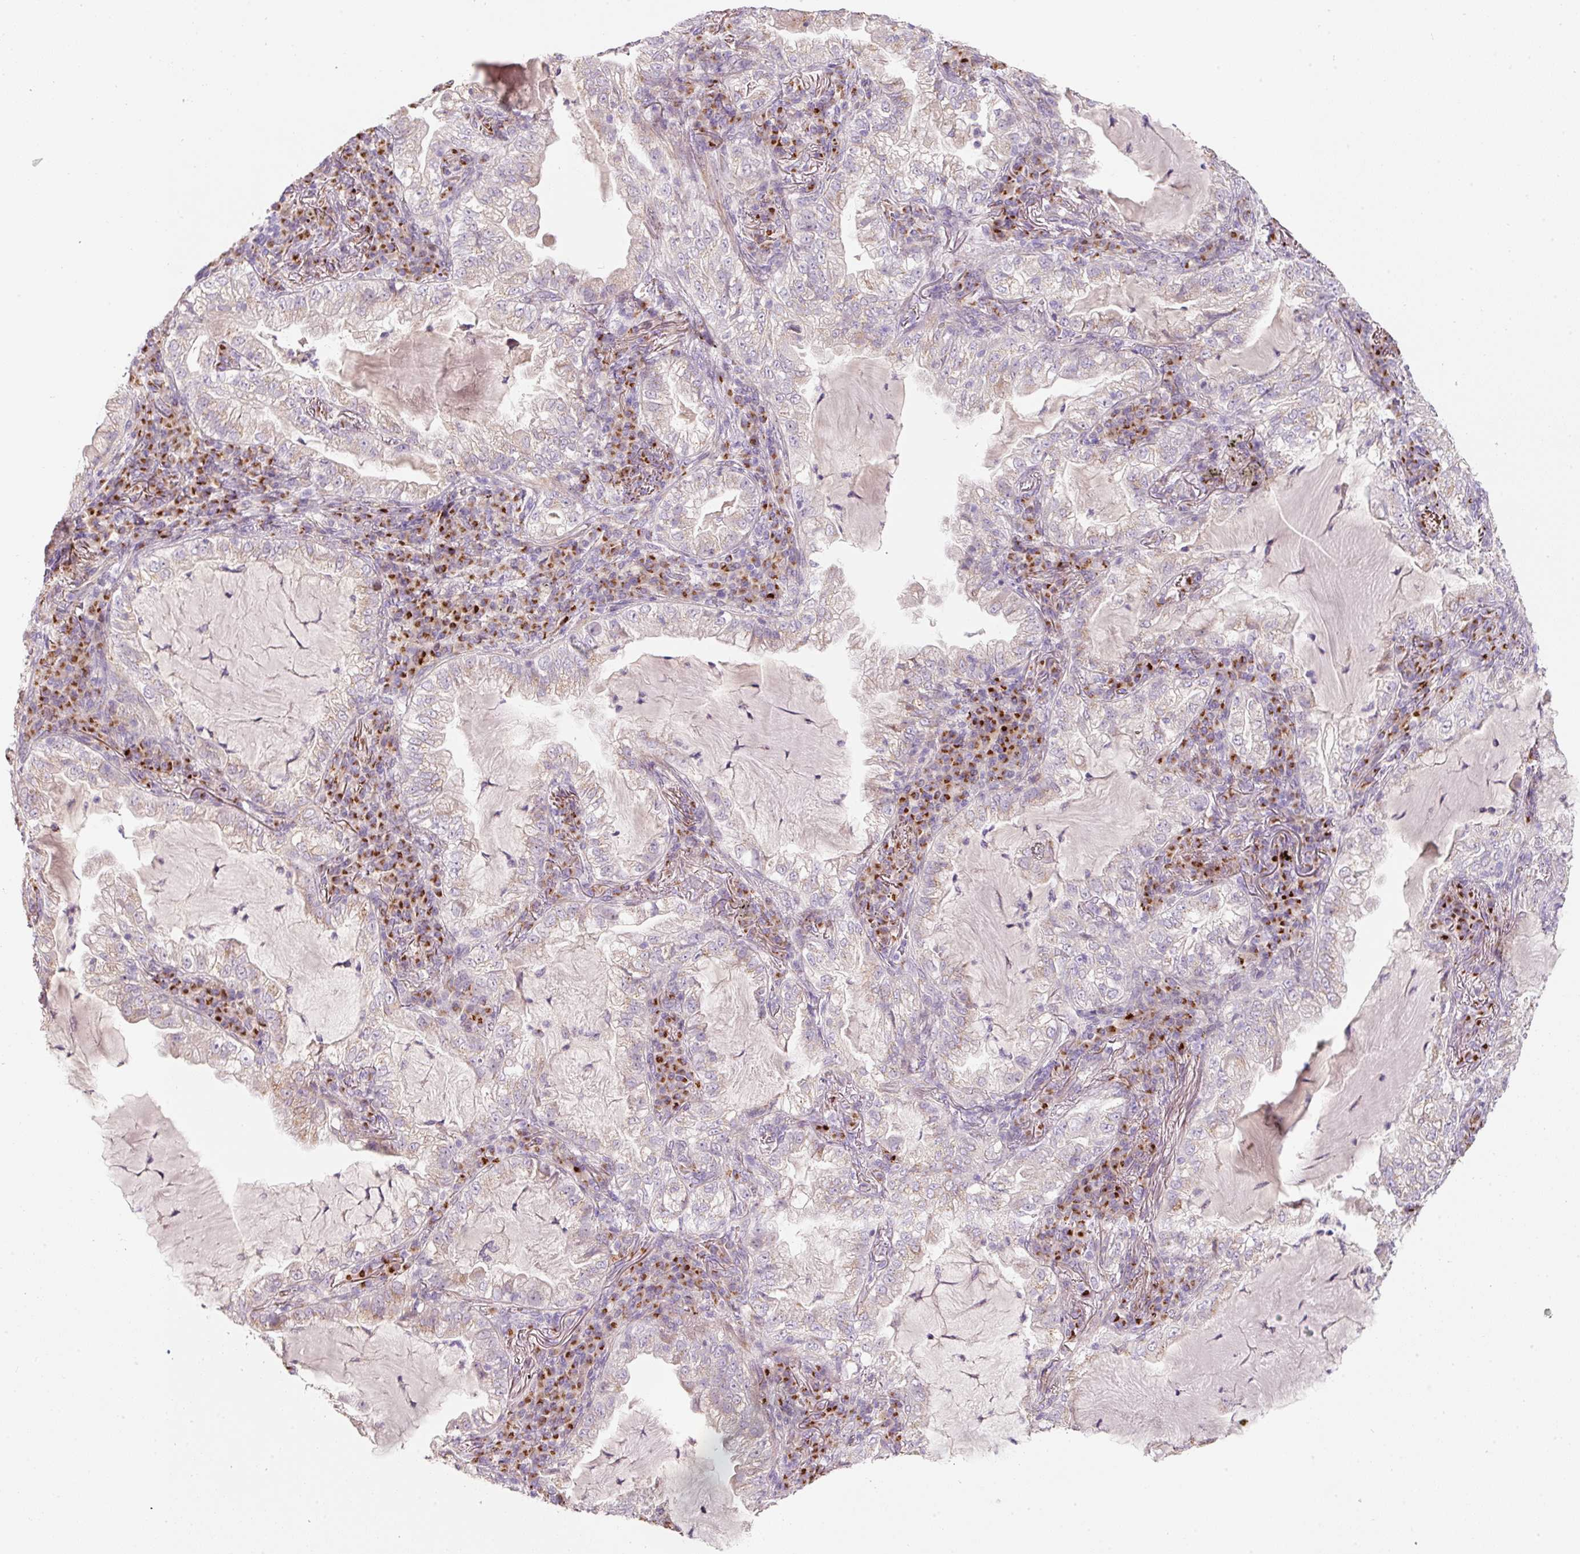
{"staining": {"intensity": "weak", "quantity": "<25%", "location": "cytoplasmic/membranous"}, "tissue": "lung cancer", "cell_type": "Tumor cells", "image_type": "cancer", "snomed": [{"axis": "morphology", "description": "Adenocarcinoma, NOS"}, {"axis": "topography", "description": "Lung"}], "caption": "Lung cancer (adenocarcinoma) was stained to show a protein in brown. There is no significant staining in tumor cells.", "gene": "NBPF11", "patient": {"sex": "female", "age": 73}}